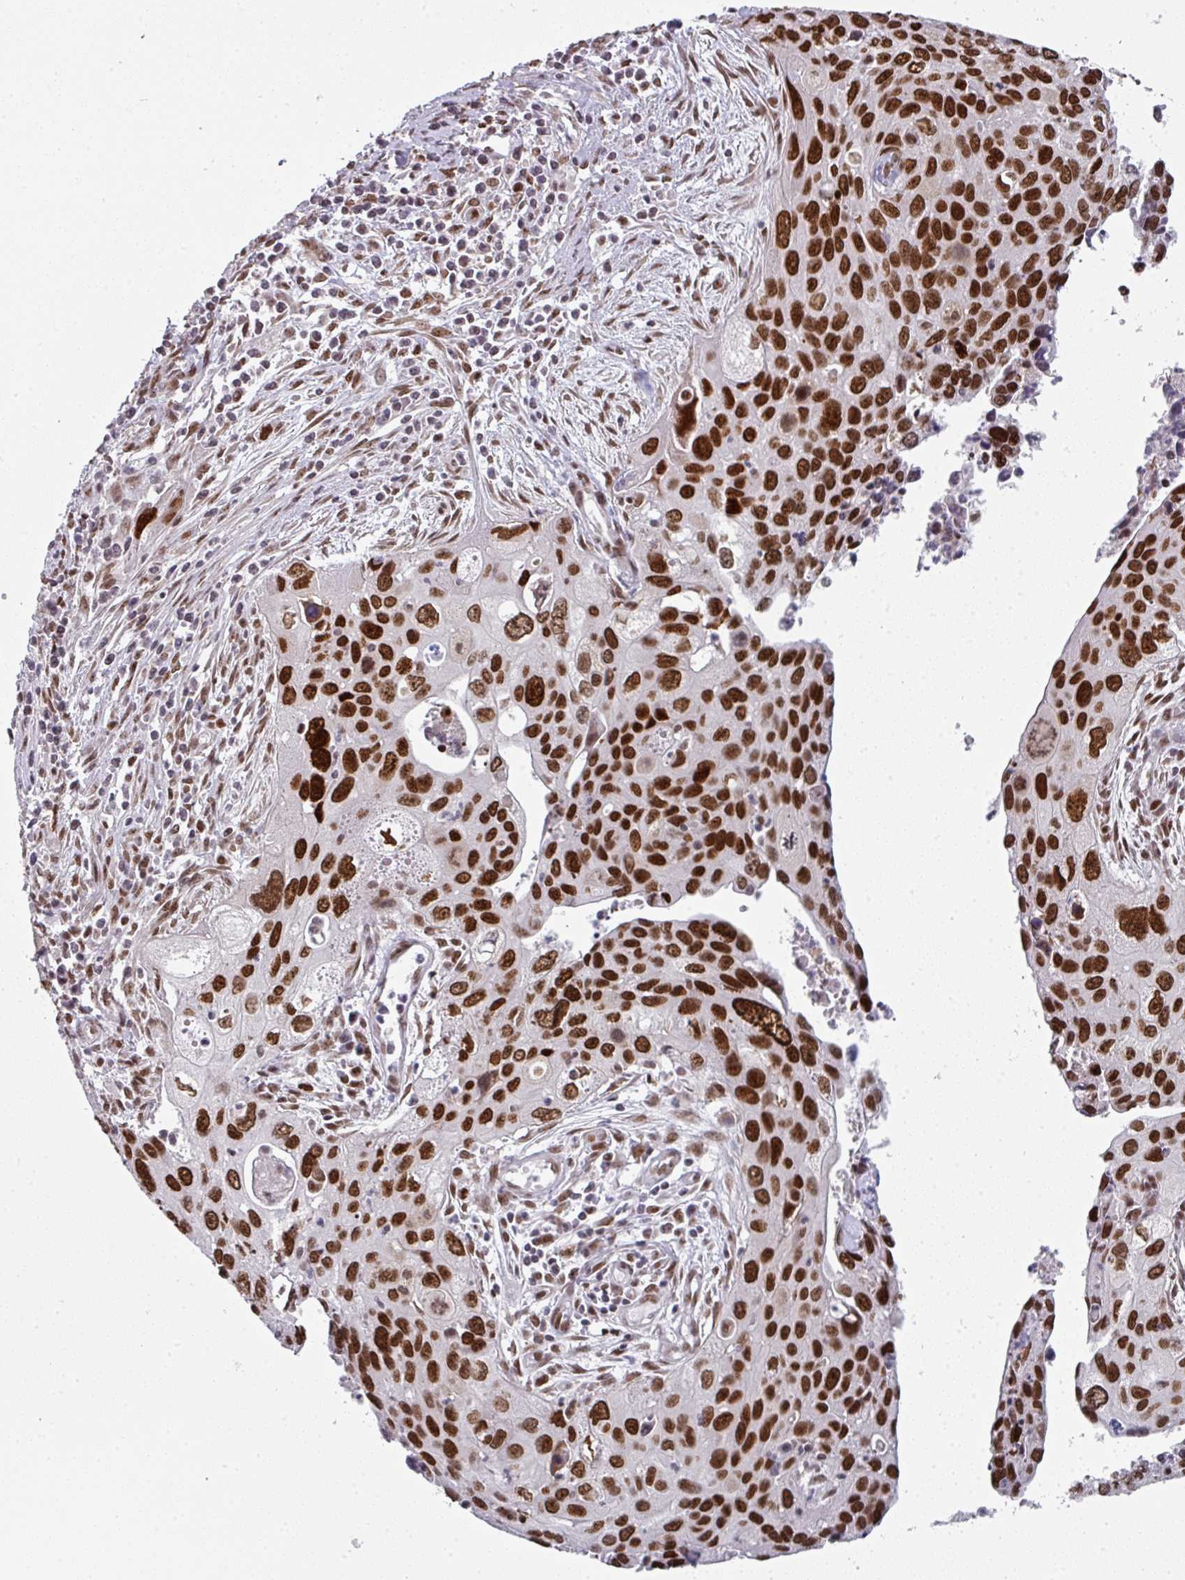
{"staining": {"intensity": "strong", "quantity": ">75%", "location": "nuclear"}, "tissue": "cervical cancer", "cell_type": "Tumor cells", "image_type": "cancer", "snomed": [{"axis": "morphology", "description": "Squamous cell carcinoma, NOS"}, {"axis": "topography", "description": "Cervix"}], "caption": "IHC photomicrograph of neoplastic tissue: human squamous cell carcinoma (cervical) stained using IHC shows high levels of strong protein expression localized specifically in the nuclear of tumor cells, appearing as a nuclear brown color.", "gene": "RAD50", "patient": {"sex": "female", "age": 55}}